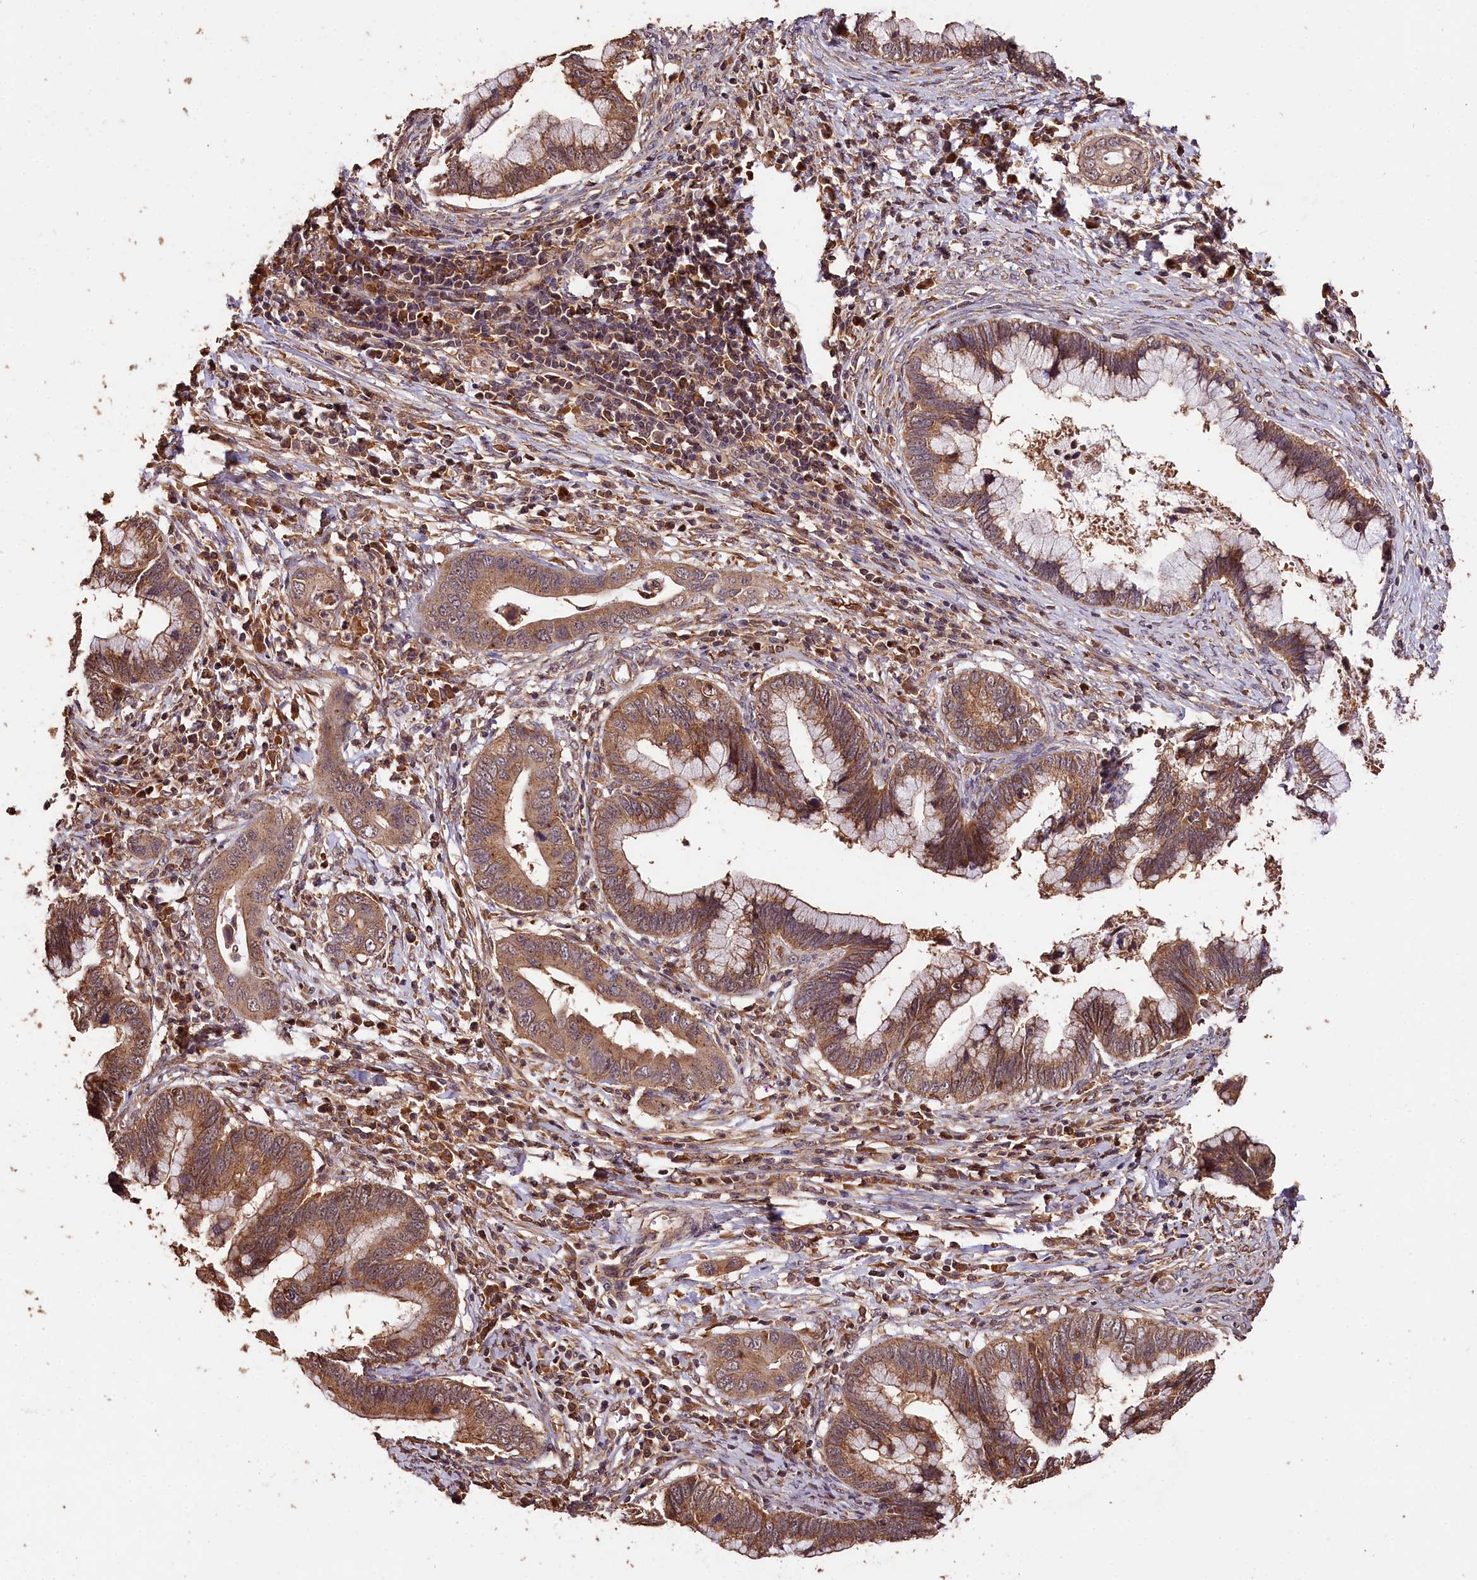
{"staining": {"intensity": "moderate", "quantity": ">75%", "location": "cytoplasmic/membranous"}, "tissue": "cervical cancer", "cell_type": "Tumor cells", "image_type": "cancer", "snomed": [{"axis": "morphology", "description": "Adenocarcinoma, NOS"}, {"axis": "topography", "description": "Cervix"}], "caption": "The image reveals staining of adenocarcinoma (cervical), revealing moderate cytoplasmic/membranous protein staining (brown color) within tumor cells.", "gene": "KPTN", "patient": {"sex": "female", "age": 44}}